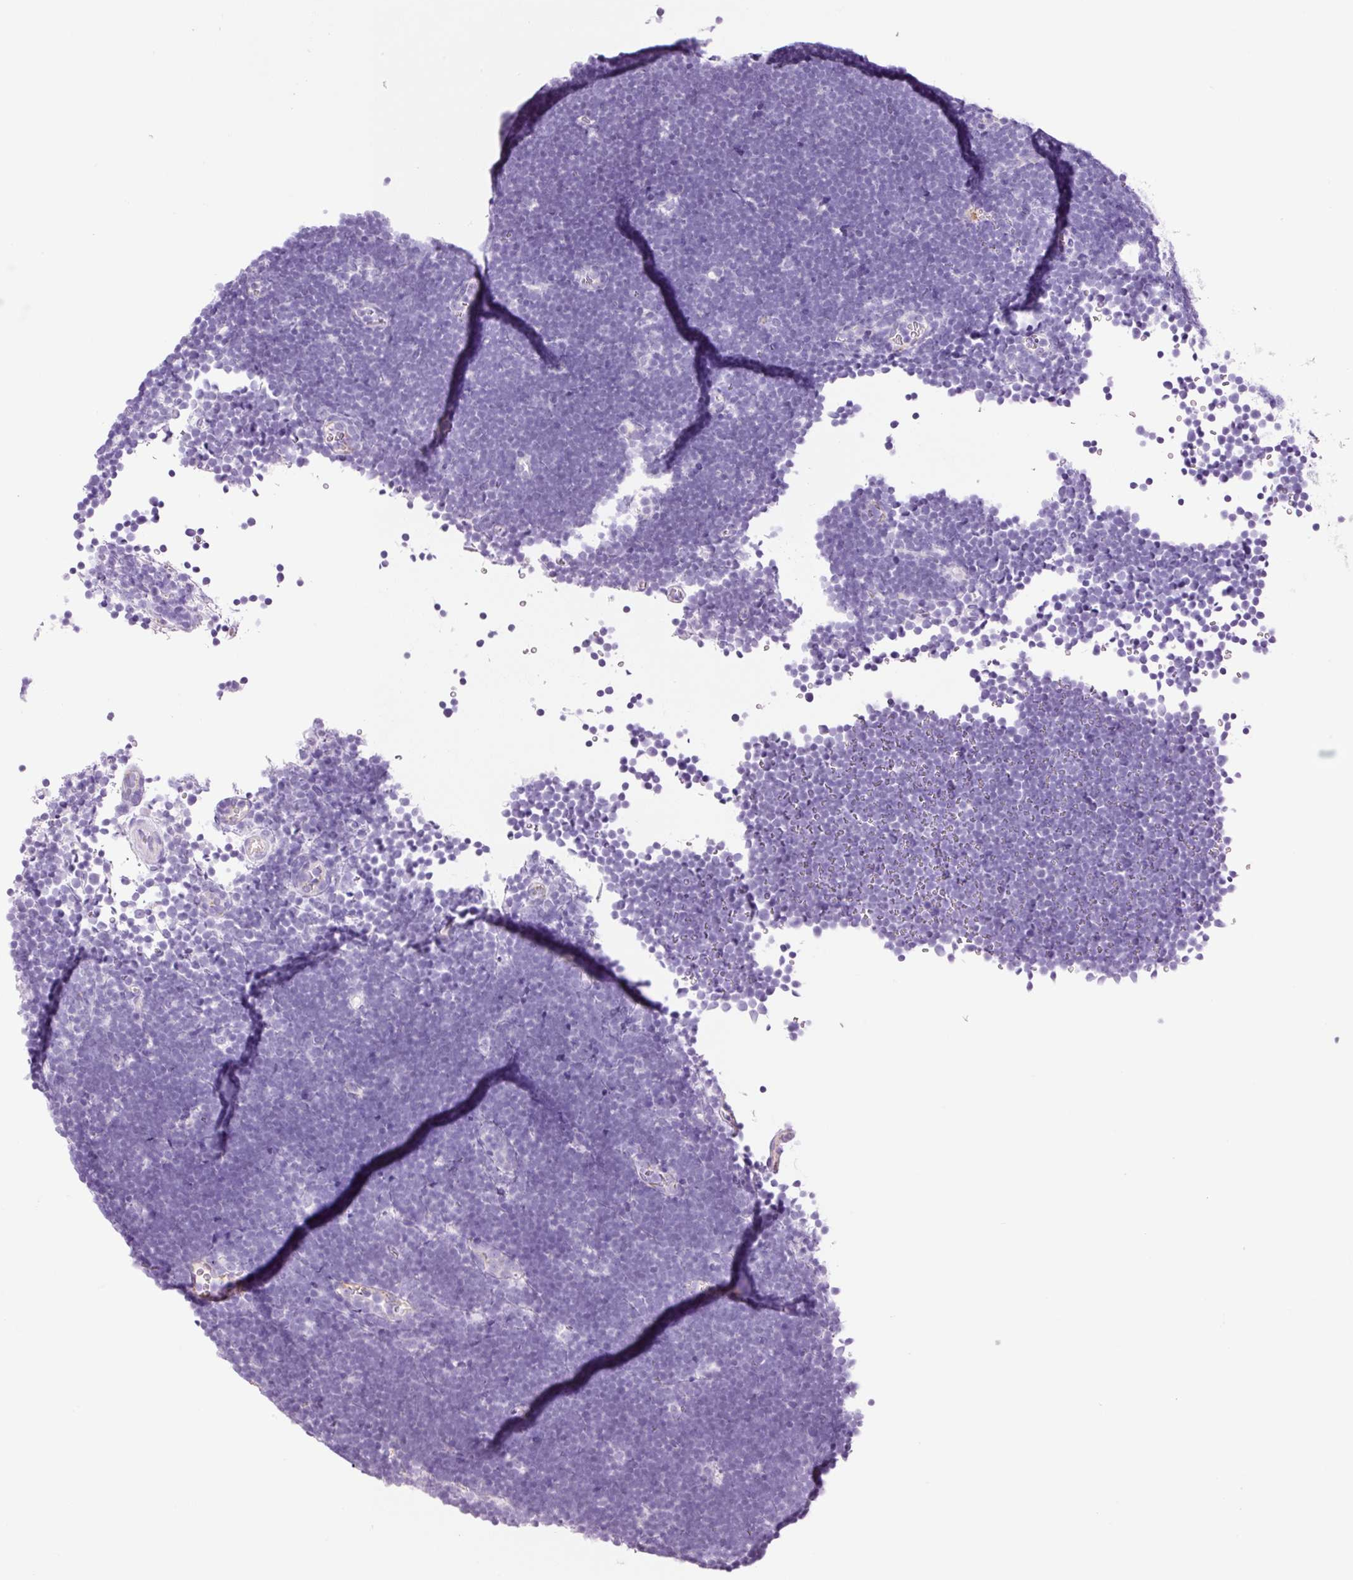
{"staining": {"intensity": "negative", "quantity": "none", "location": "none"}, "tissue": "lymphoma", "cell_type": "Tumor cells", "image_type": "cancer", "snomed": [{"axis": "morphology", "description": "Malignant lymphoma, non-Hodgkin's type, High grade"}, {"axis": "topography", "description": "Lymph node"}], "caption": "Tumor cells are negative for protein expression in human high-grade malignant lymphoma, non-Hodgkin's type.", "gene": "ADSS1", "patient": {"sex": "male", "age": 13}}